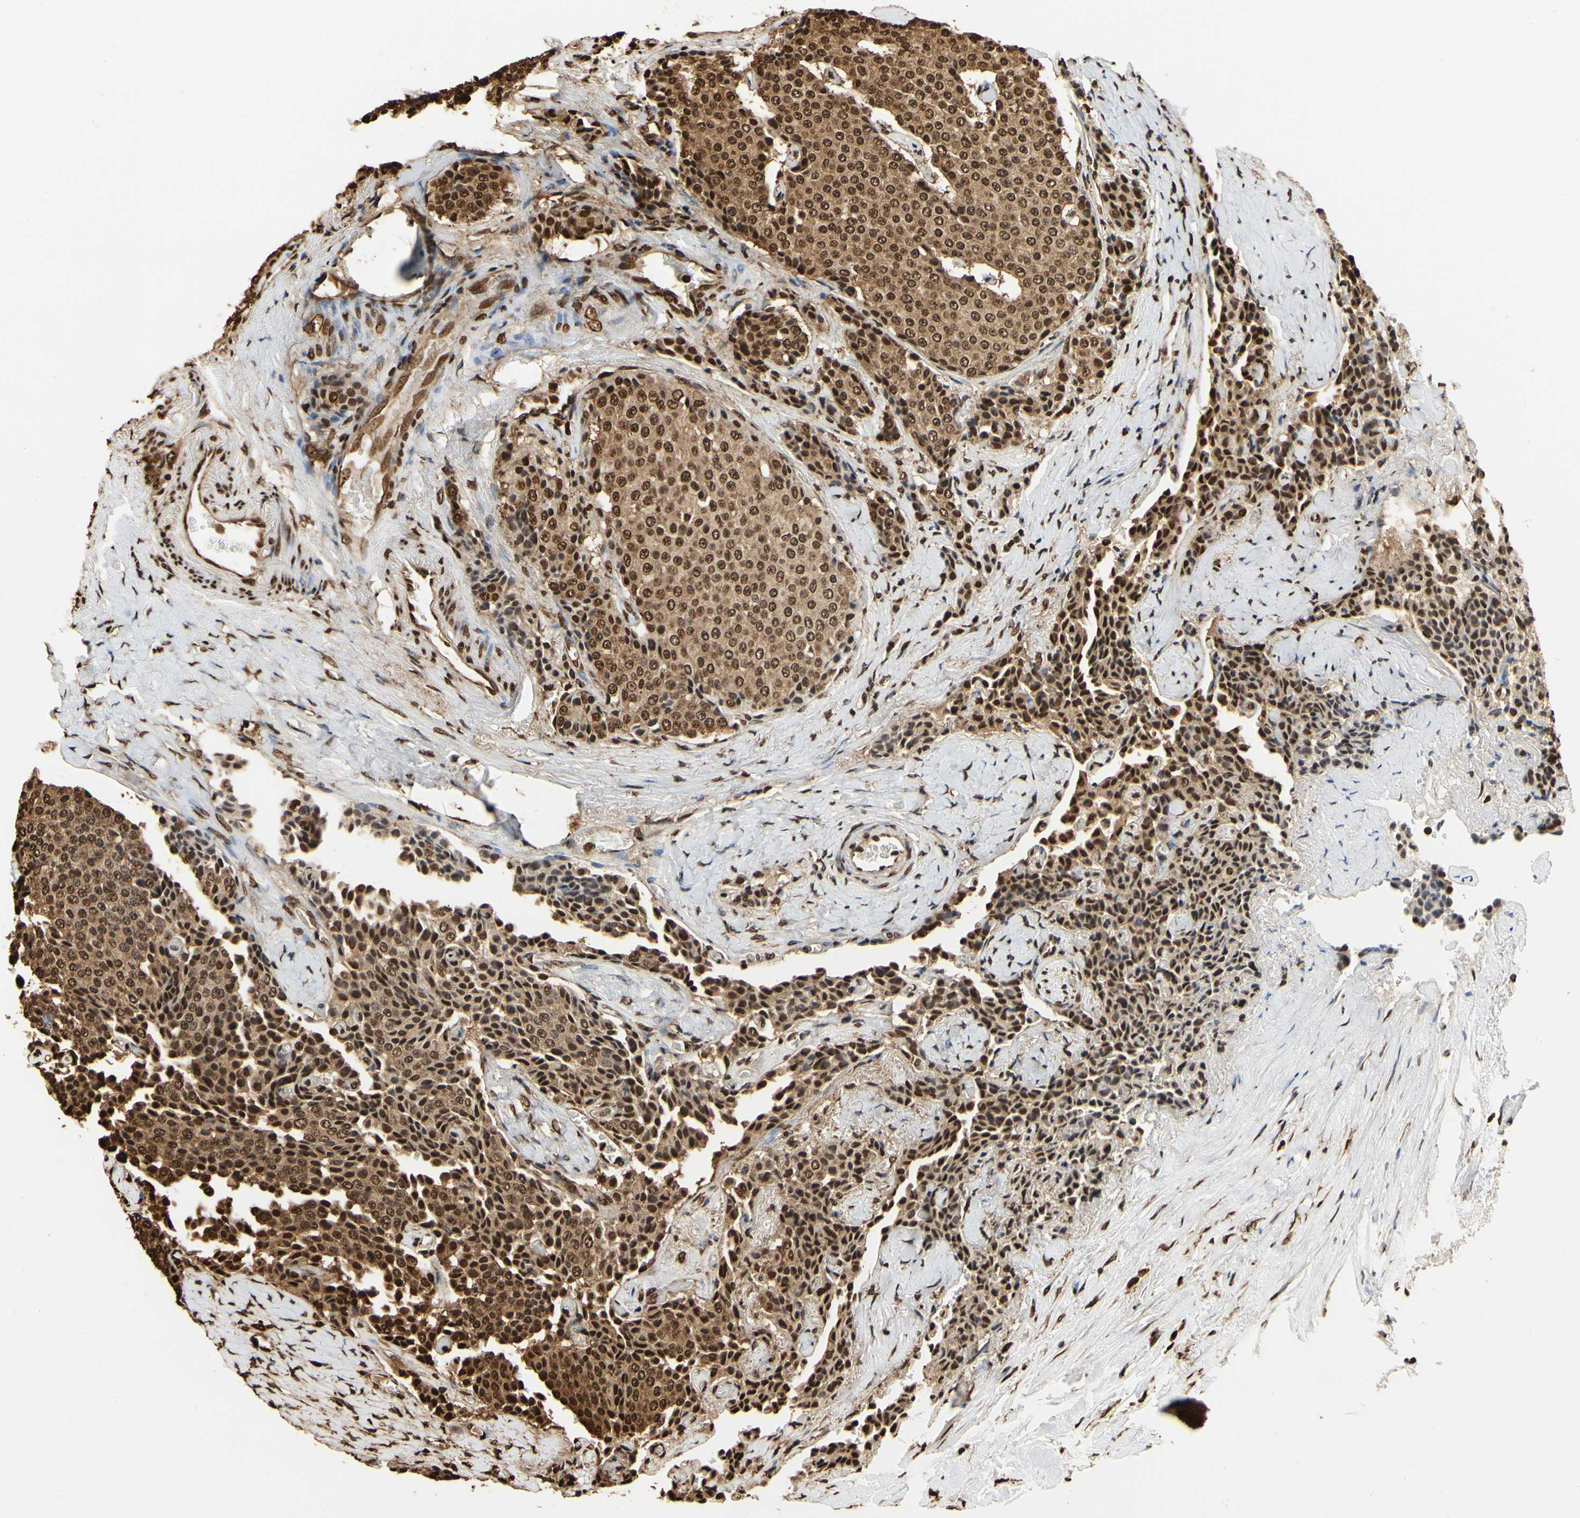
{"staining": {"intensity": "strong", "quantity": ">75%", "location": "cytoplasmic/membranous,nuclear"}, "tissue": "carcinoid", "cell_type": "Tumor cells", "image_type": "cancer", "snomed": [{"axis": "morphology", "description": "Carcinoid, malignant, NOS"}, {"axis": "topography", "description": "Colon"}], "caption": "High-magnification brightfield microscopy of carcinoid stained with DAB (brown) and counterstained with hematoxylin (blue). tumor cells exhibit strong cytoplasmic/membranous and nuclear positivity is identified in approximately>75% of cells. (brown staining indicates protein expression, while blue staining denotes nuclei).", "gene": "HNRNPK", "patient": {"sex": "female", "age": 61}}